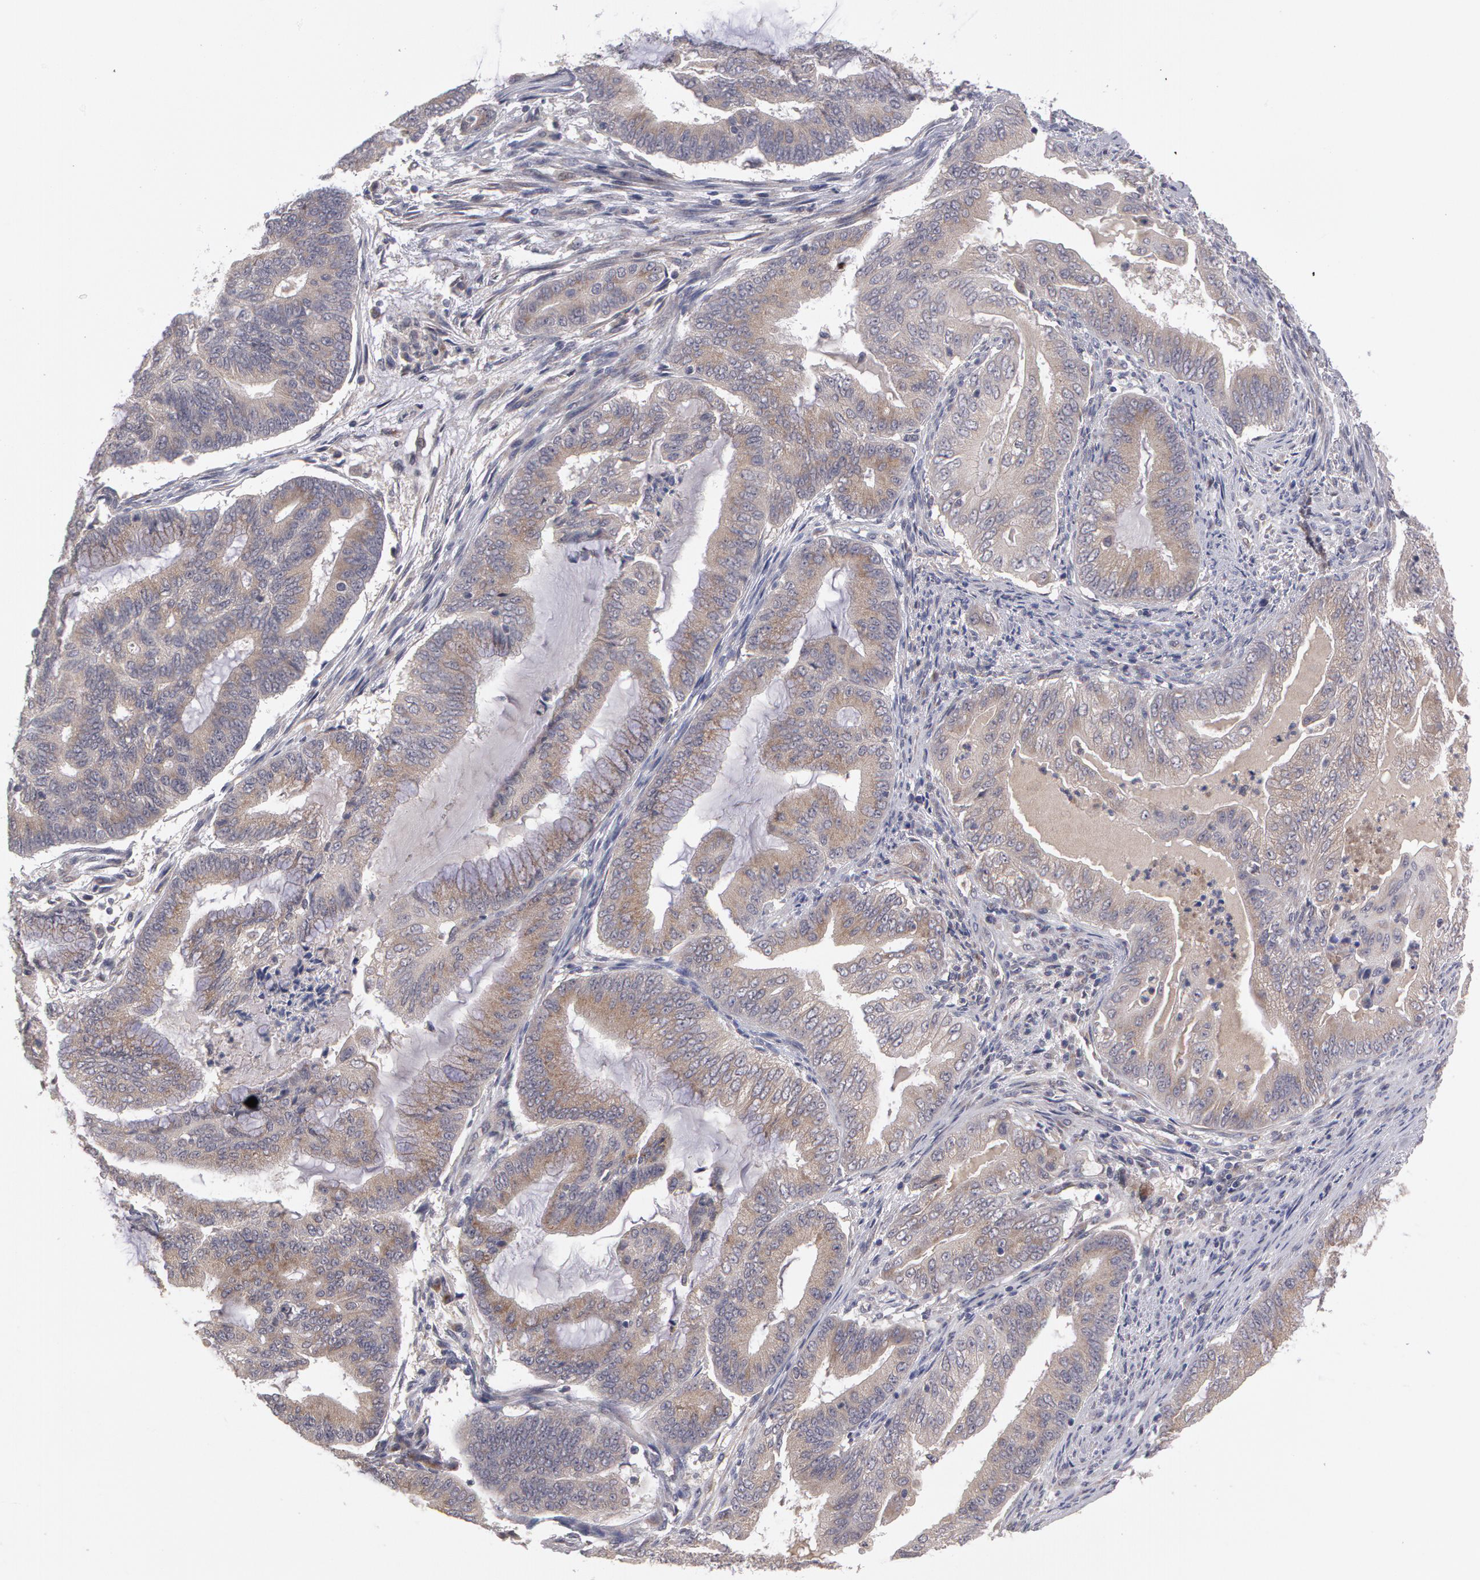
{"staining": {"intensity": "negative", "quantity": "none", "location": "none"}, "tissue": "endometrial cancer", "cell_type": "Tumor cells", "image_type": "cancer", "snomed": [{"axis": "morphology", "description": "Adenocarcinoma, NOS"}, {"axis": "topography", "description": "Endometrium"}], "caption": "Micrograph shows no protein positivity in tumor cells of adenocarcinoma (endometrial) tissue.", "gene": "STX5", "patient": {"sex": "female", "age": 63}}